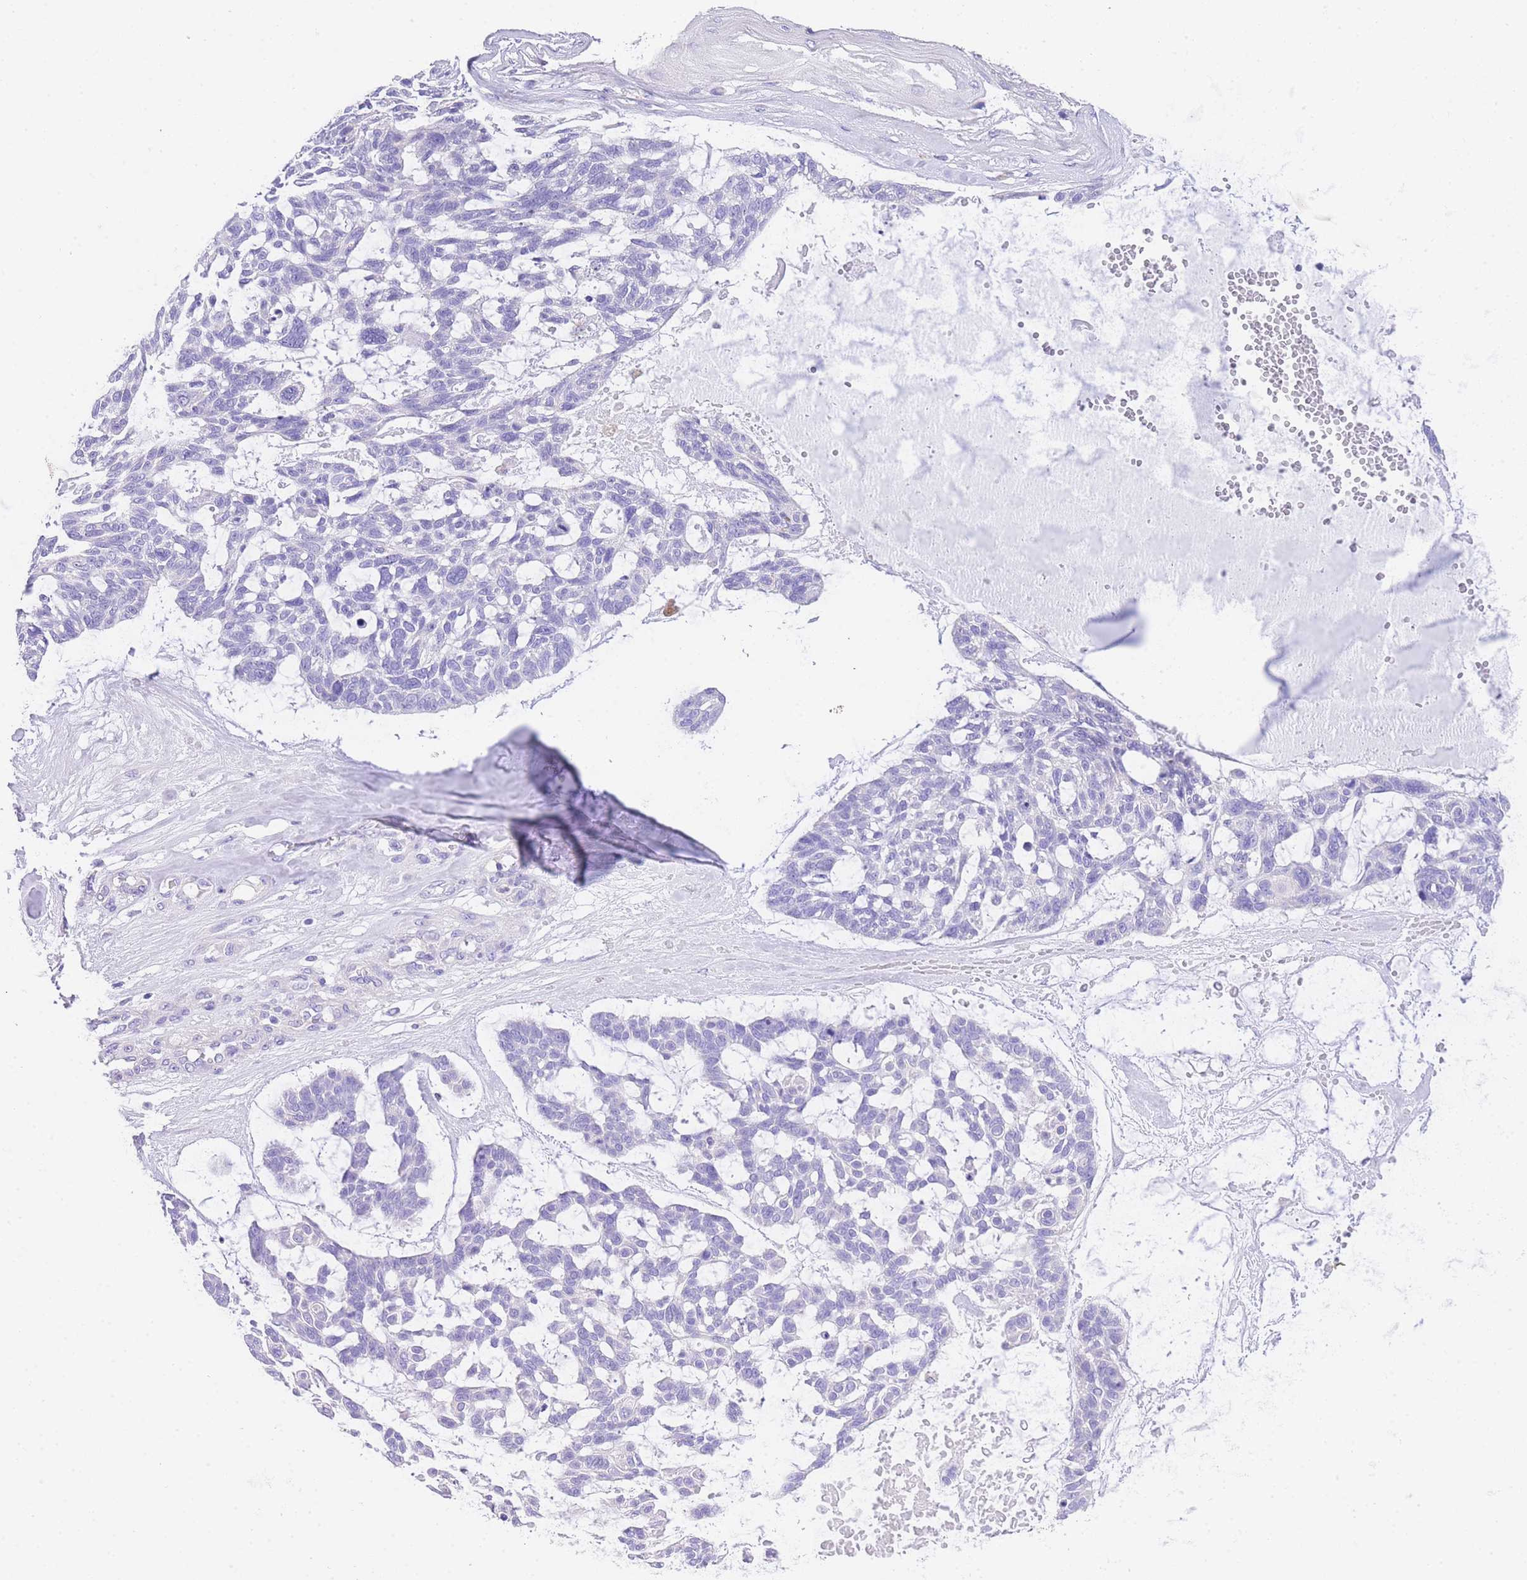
{"staining": {"intensity": "negative", "quantity": "none", "location": "none"}, "tissue": "skin cancer", "cell_type": "Tumor cells", "image_type": "cancer", "snomed": [{"axis": "morphology", "description": "Basal cell carcinoma"}, {"axis": "topography", "description": "Skin"}], "caption": "The micrograph shows no staining of tumor cells in skin cancer.", "gene": "EPN2", "patient": {"sex": "male", "age": 88}}